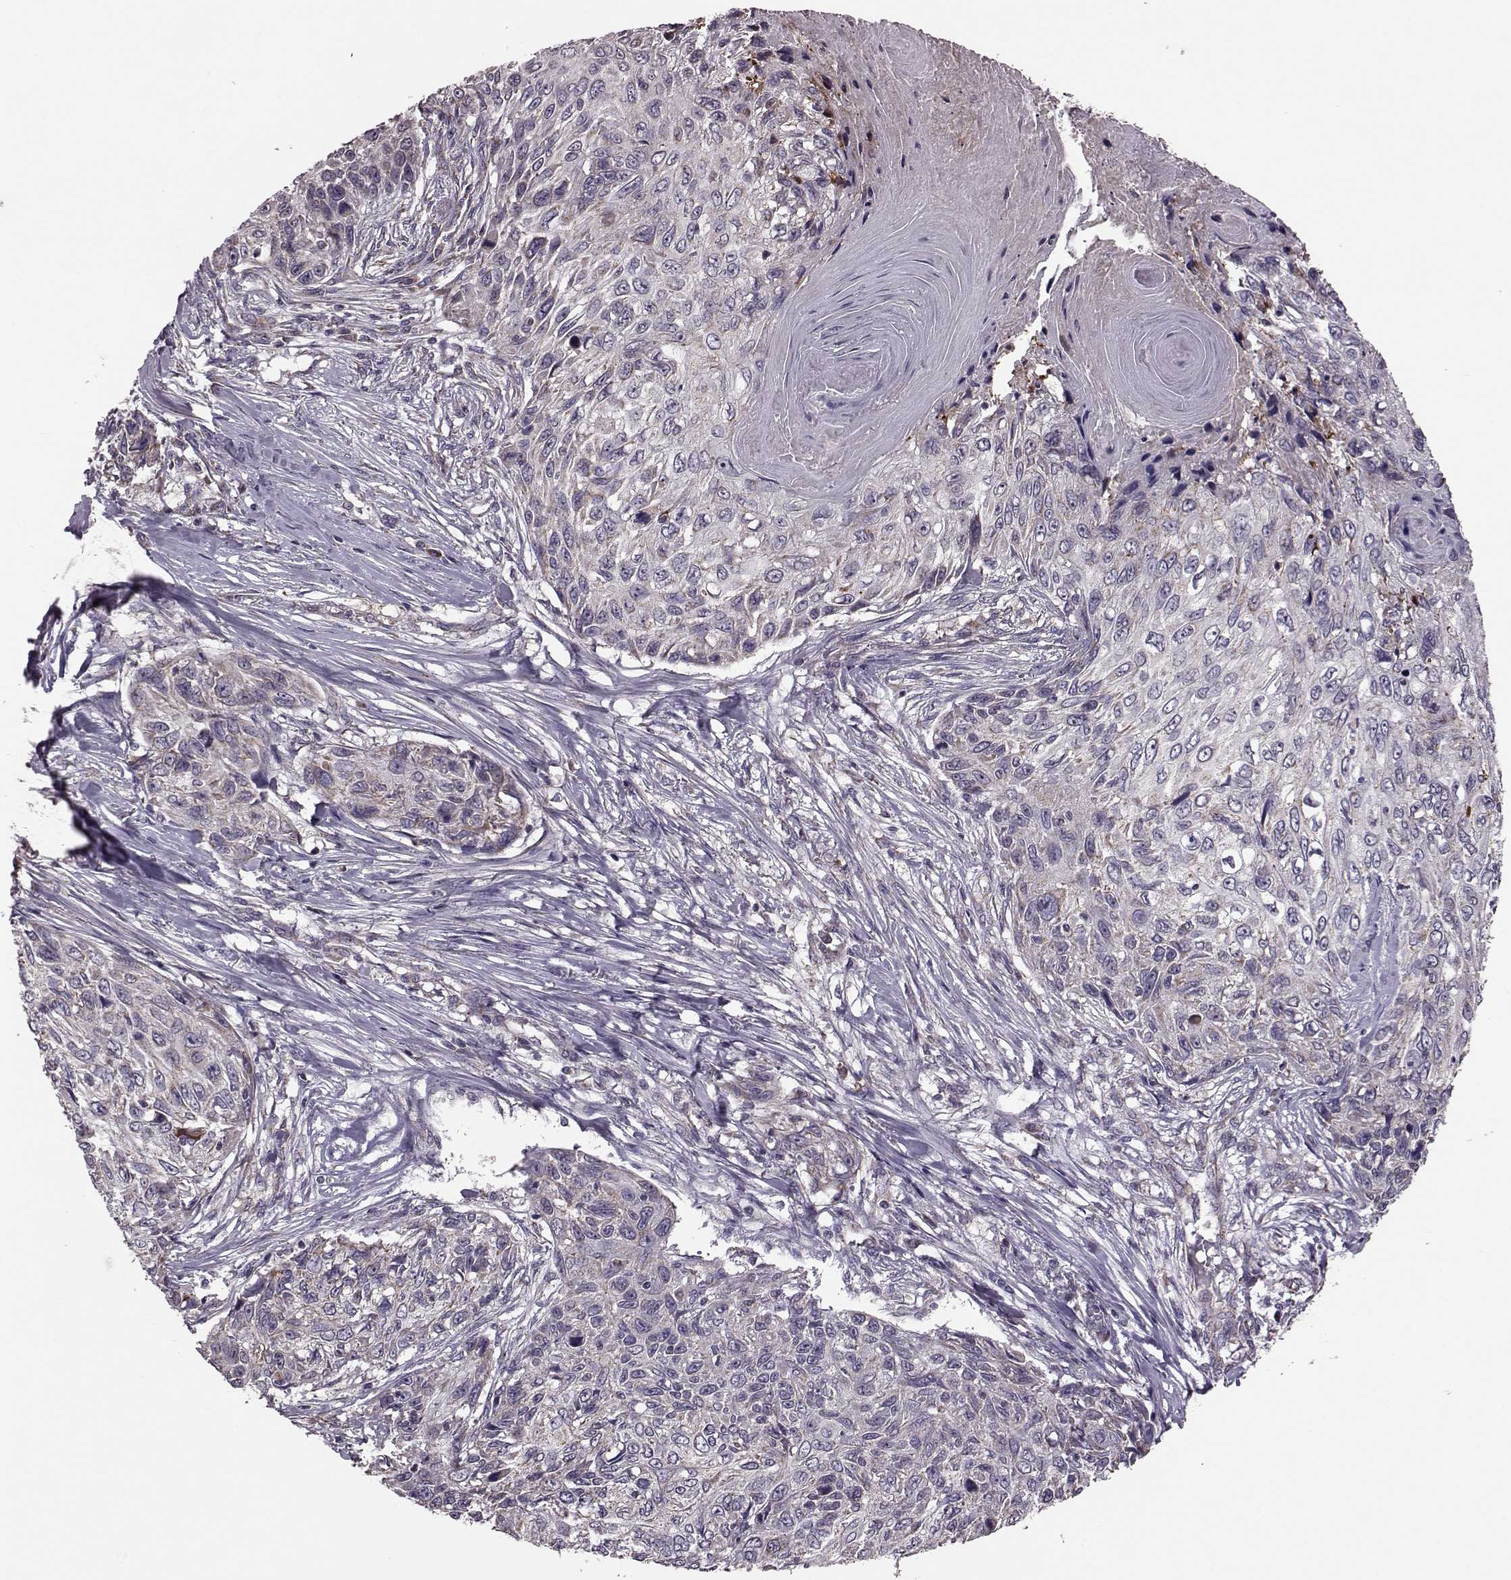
{"staining": {"intensity": "negative", "quantity": "none", "location": "none"}, "tissue": "skin cancer", "cell_type": "Tumor cells", "image_type": "cancer", "snomed": [{"axis": "morphology", "description": "Squamous cell carcinoma, NOS"}, {"axis": "topography", "description": "Skin"}], "caption": "Immunohistochemistry image of squamous cell carcinoma (skin) stained for a protein (brown), which displays no expression in tumor cells.", "gene": "PUDP", "patient": {"sex": "male", "age": 92}}